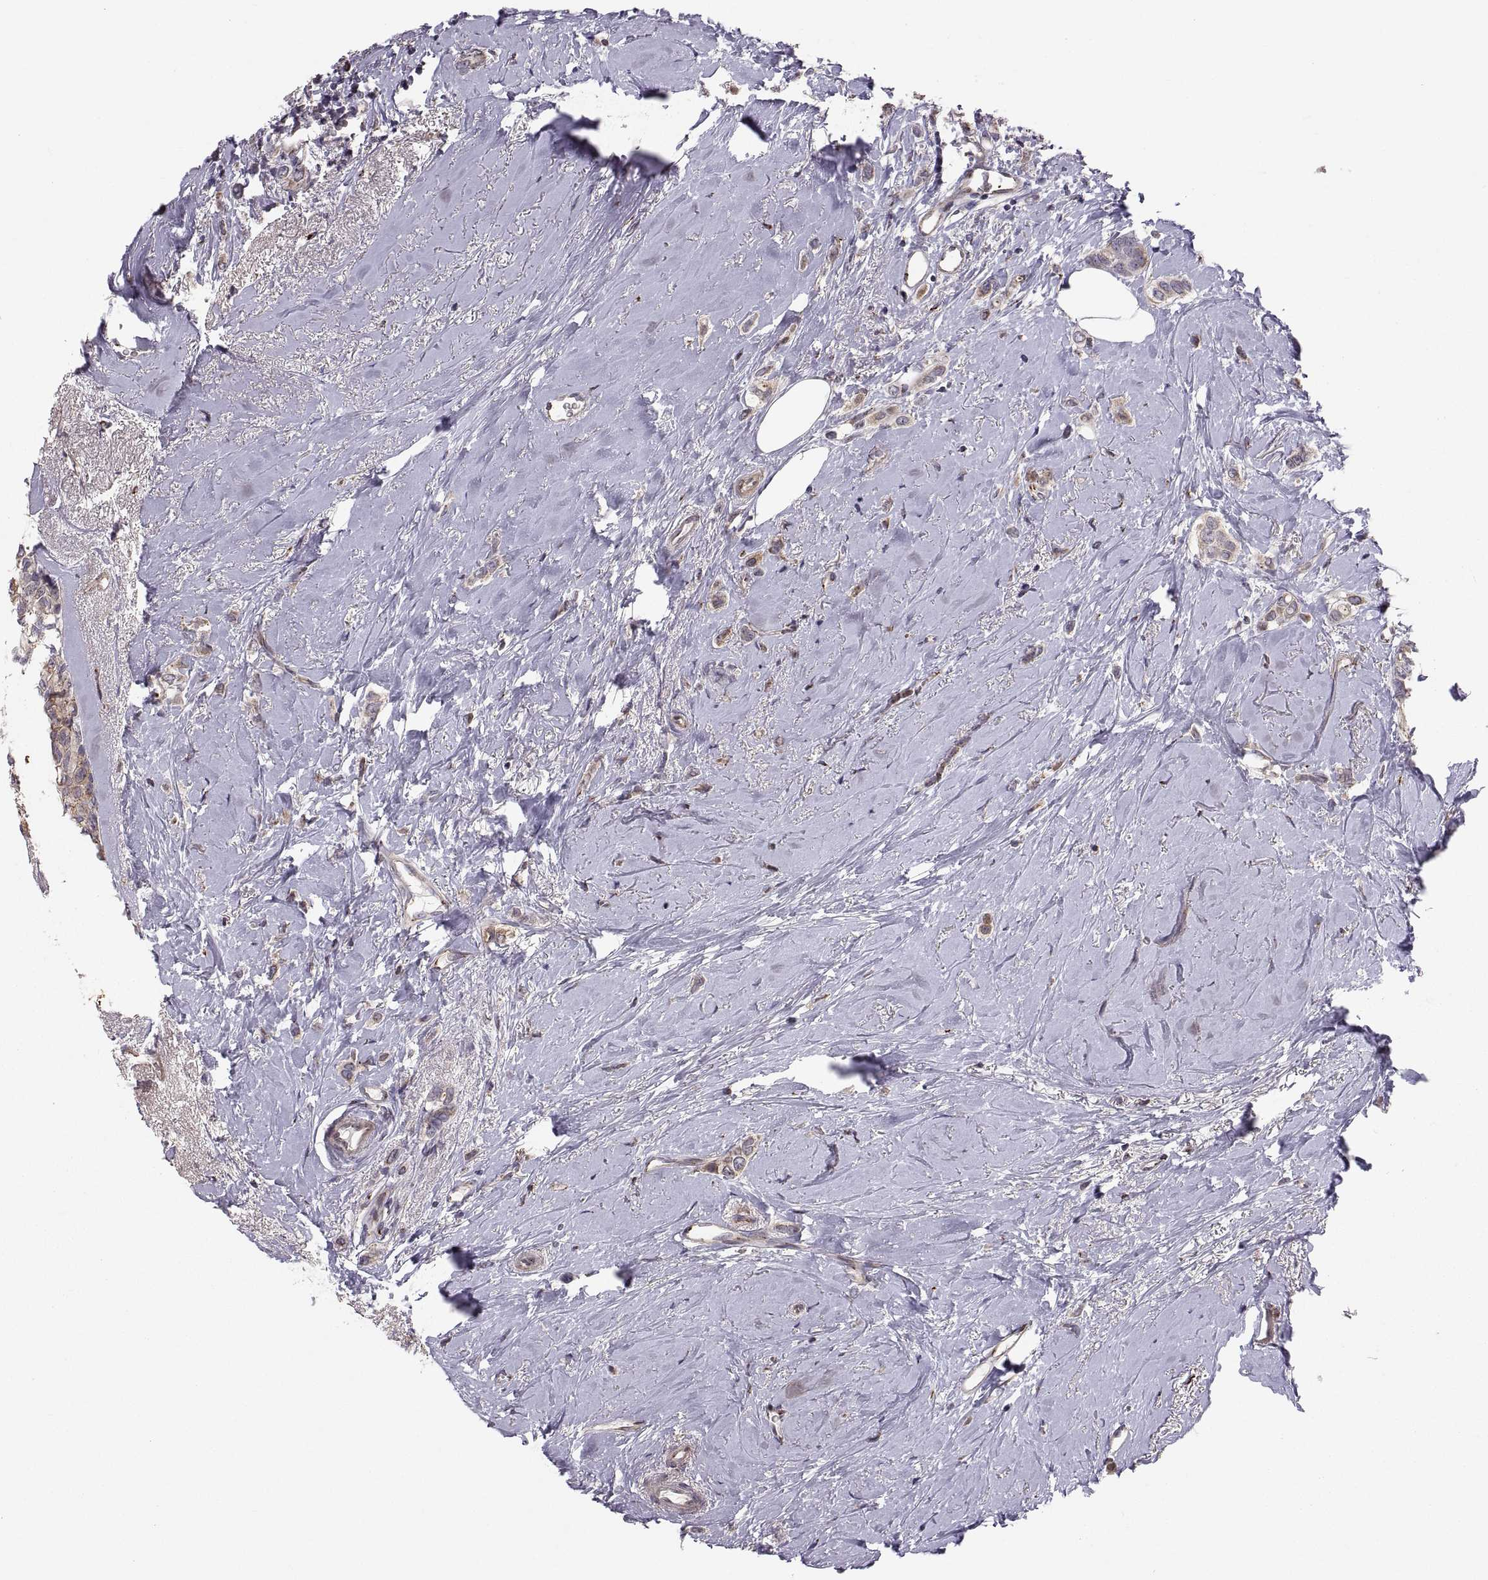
{"staining": {"intensity": "moderate", "quantity": "25%-75%", "location": "cytoplasmic/membranous"}, "tissue": "breast cancer", "cell_type": "Tumor cells", "image_type": "cancer", "snomed": [{"axis": "morphology", "description": "Lobular carcinoma"}, {"axis": "topography", "description": "Breast"}], "caption": "A high-resolution micrograph shows immunohistochemistry (IHC) staining of breast lobular carcinoma, which reveals moderate cytoplasmic/membranous staining in approximately 25%-75% of tumor cells.", "gene": "TESC", "patient": {"sex": "female", "age": 66}}